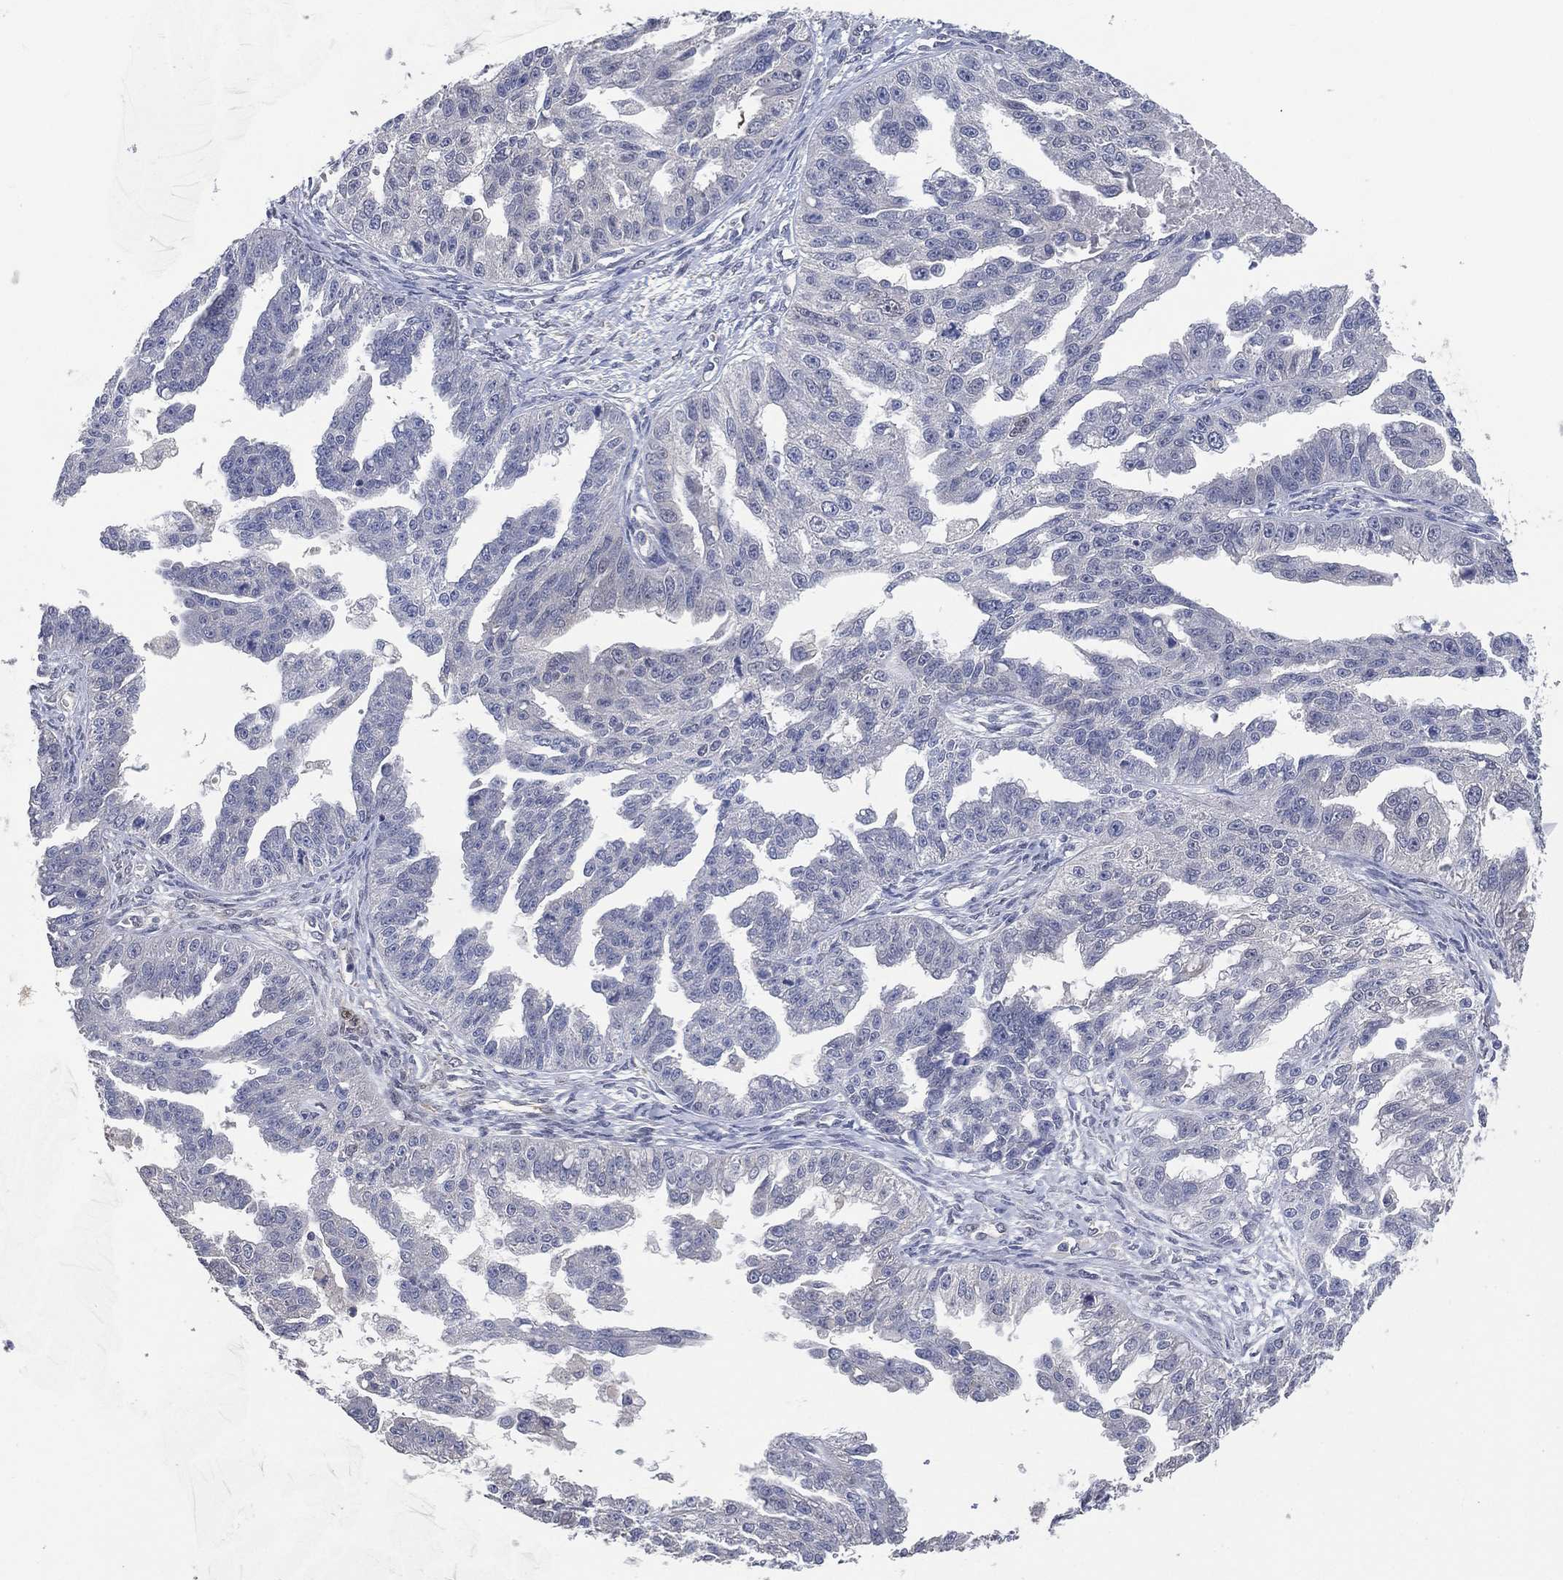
{"staining": {"intensity": "negative", "quantity": "none", "location": "none"}, "tissue": "ovarian cancer", "cell_type": "Tumor cells", "image_type": "cancer", "snomed": [{"axis": "morphology", "description": "Cystadenocarcinoma, serous, NOS"}, {"axis": "topography", "description": "Ovary"}], "caption": "Immunohistochemical staining of human ovarian serous cystadenocarcinoma exhibits no significant staining in tumor cells. (Brightfield microscopy of DAB IHC at high magnification).", "gene": "AK1", "patient": {"sex": "female", "age": 58}}